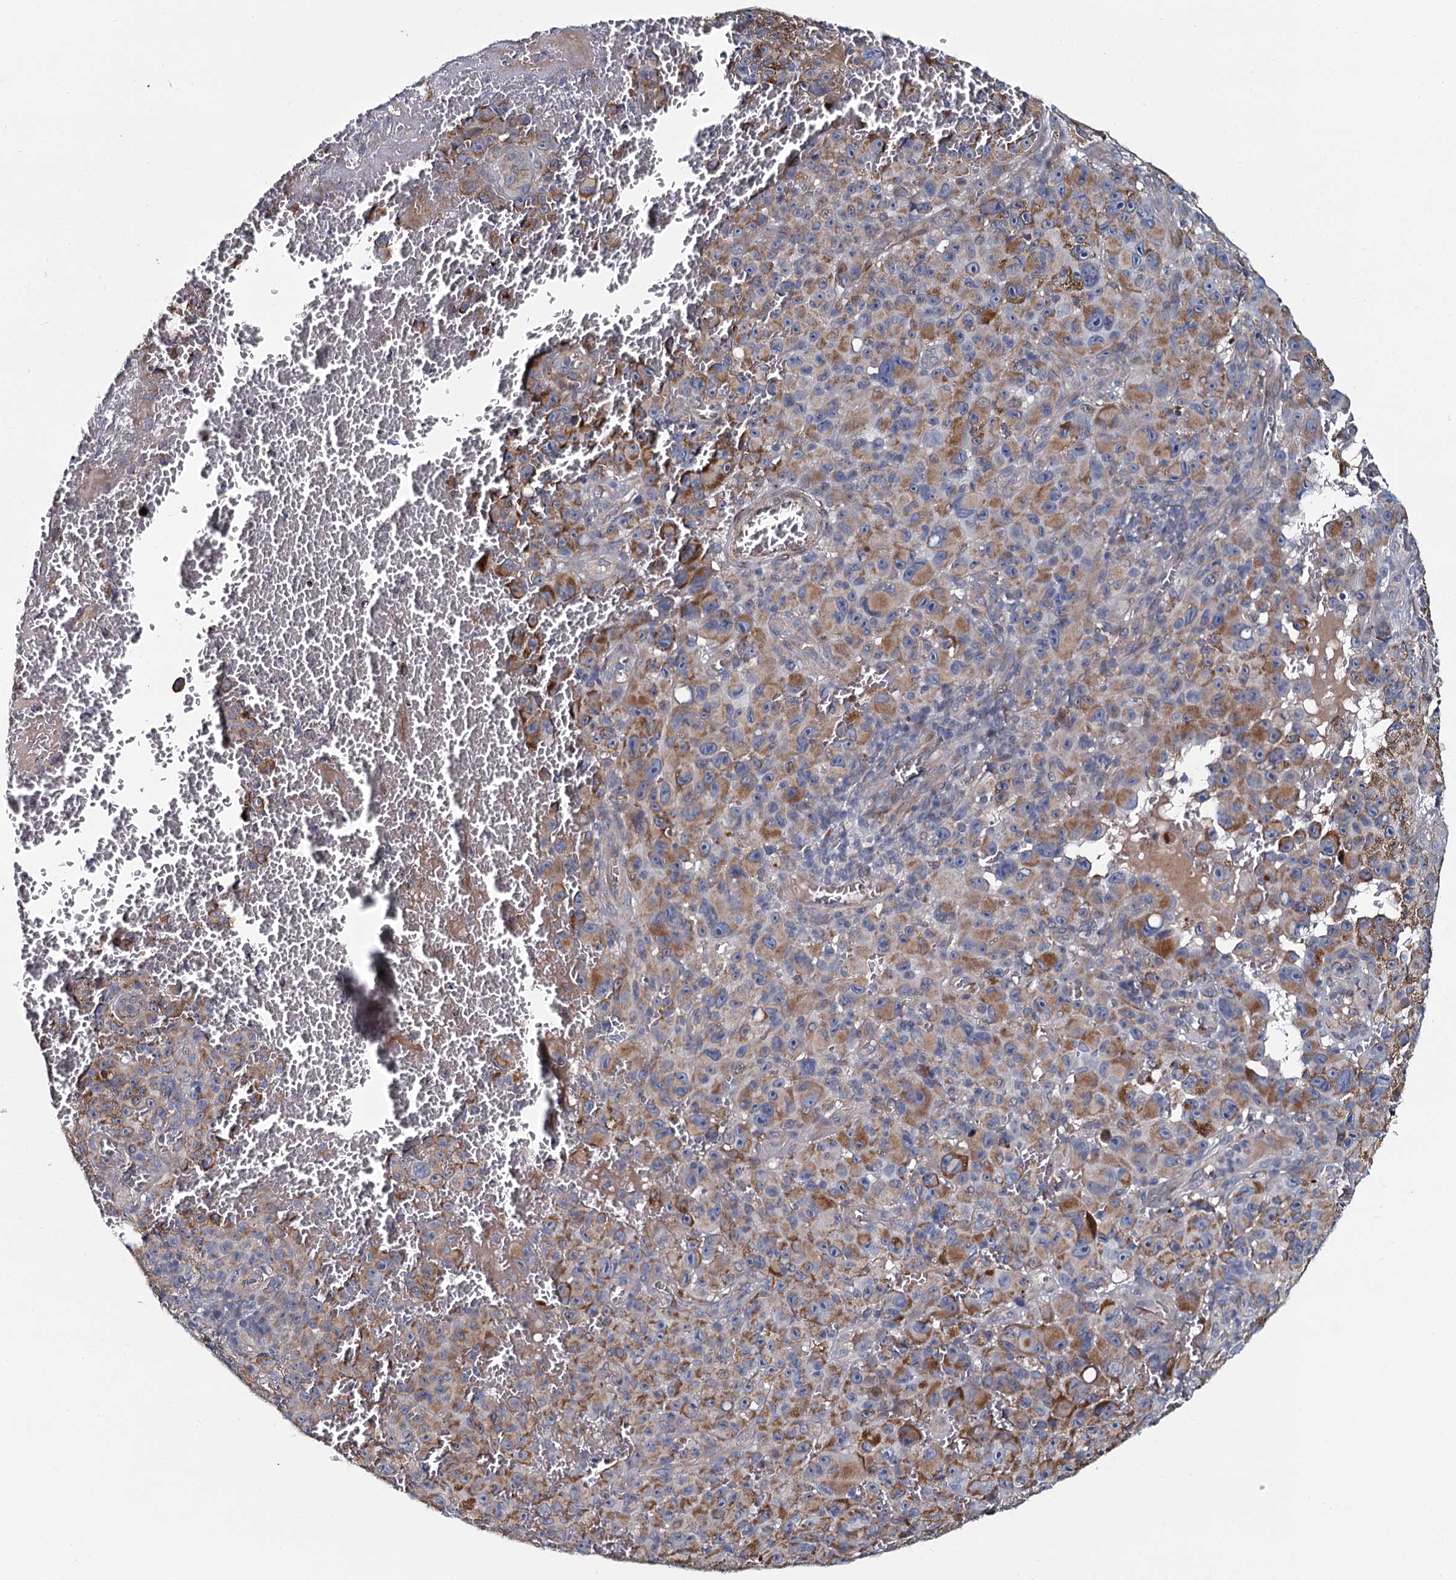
{"staining": {"intensity": "moderate", "quantity": "25%-75%", "location": "cytoplasmic/membranous"}, "tissue": "melanoma", "cell_type": "Tumor cells", "image_type": "cancer", "snomed": [{"axis": "morphology", "description": "Malignant melanoma, NOS"}, {"axis": "topography", "description": "Skin"}], "caption": "Protein positivity by immunohistochemistry (IHC) demonstrates moderate cytoplasmic/membranous staining in about 25%-75% of tumor cells in malignant melanoma. The staining is performed using DAB brown chromogen to label protein expression. The nuclei are counter-stained blue using hematoxylin.", "gene": "KCTD4", "patient": {"sex": "female", "age": 82}}